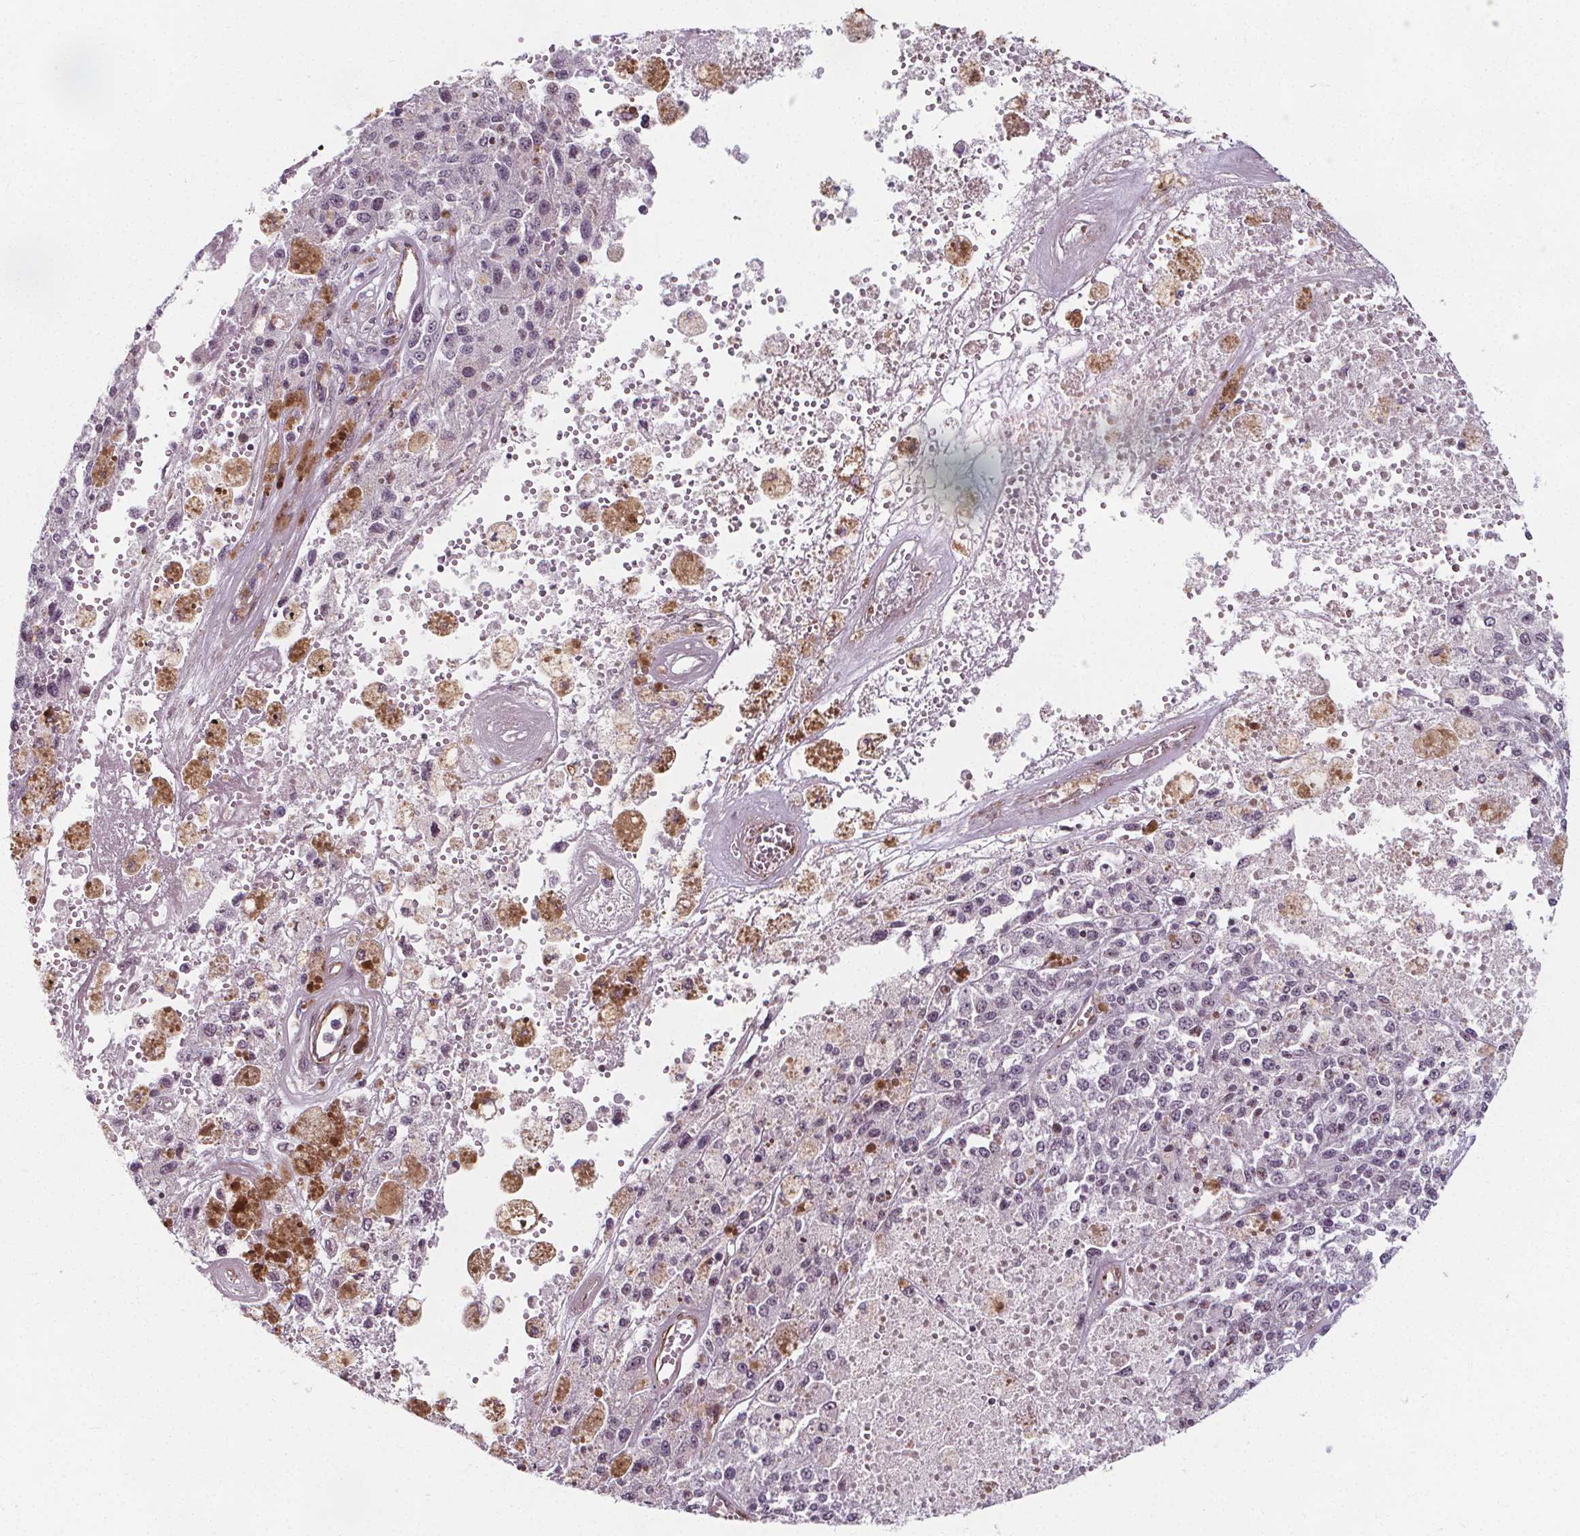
{"staining": {"intensity": "negative", "quantity": "none", "location": "none"}, "tissue": "melanoma", "cell_type": "Tumor cells", "image_type": "cancer", "snomed": [{"axis": "morphology", "description": "Malignant melanoma, Metastatic site"}, {"axis": "topography", "description": "Lymph node"}], "caption": "Immunohistochemical staining of malignant melanoma (metastatic site) shows no significant expression in tumor cells.", "gene": "HAS1", "patient": {"sex": "female", "age": 64}}